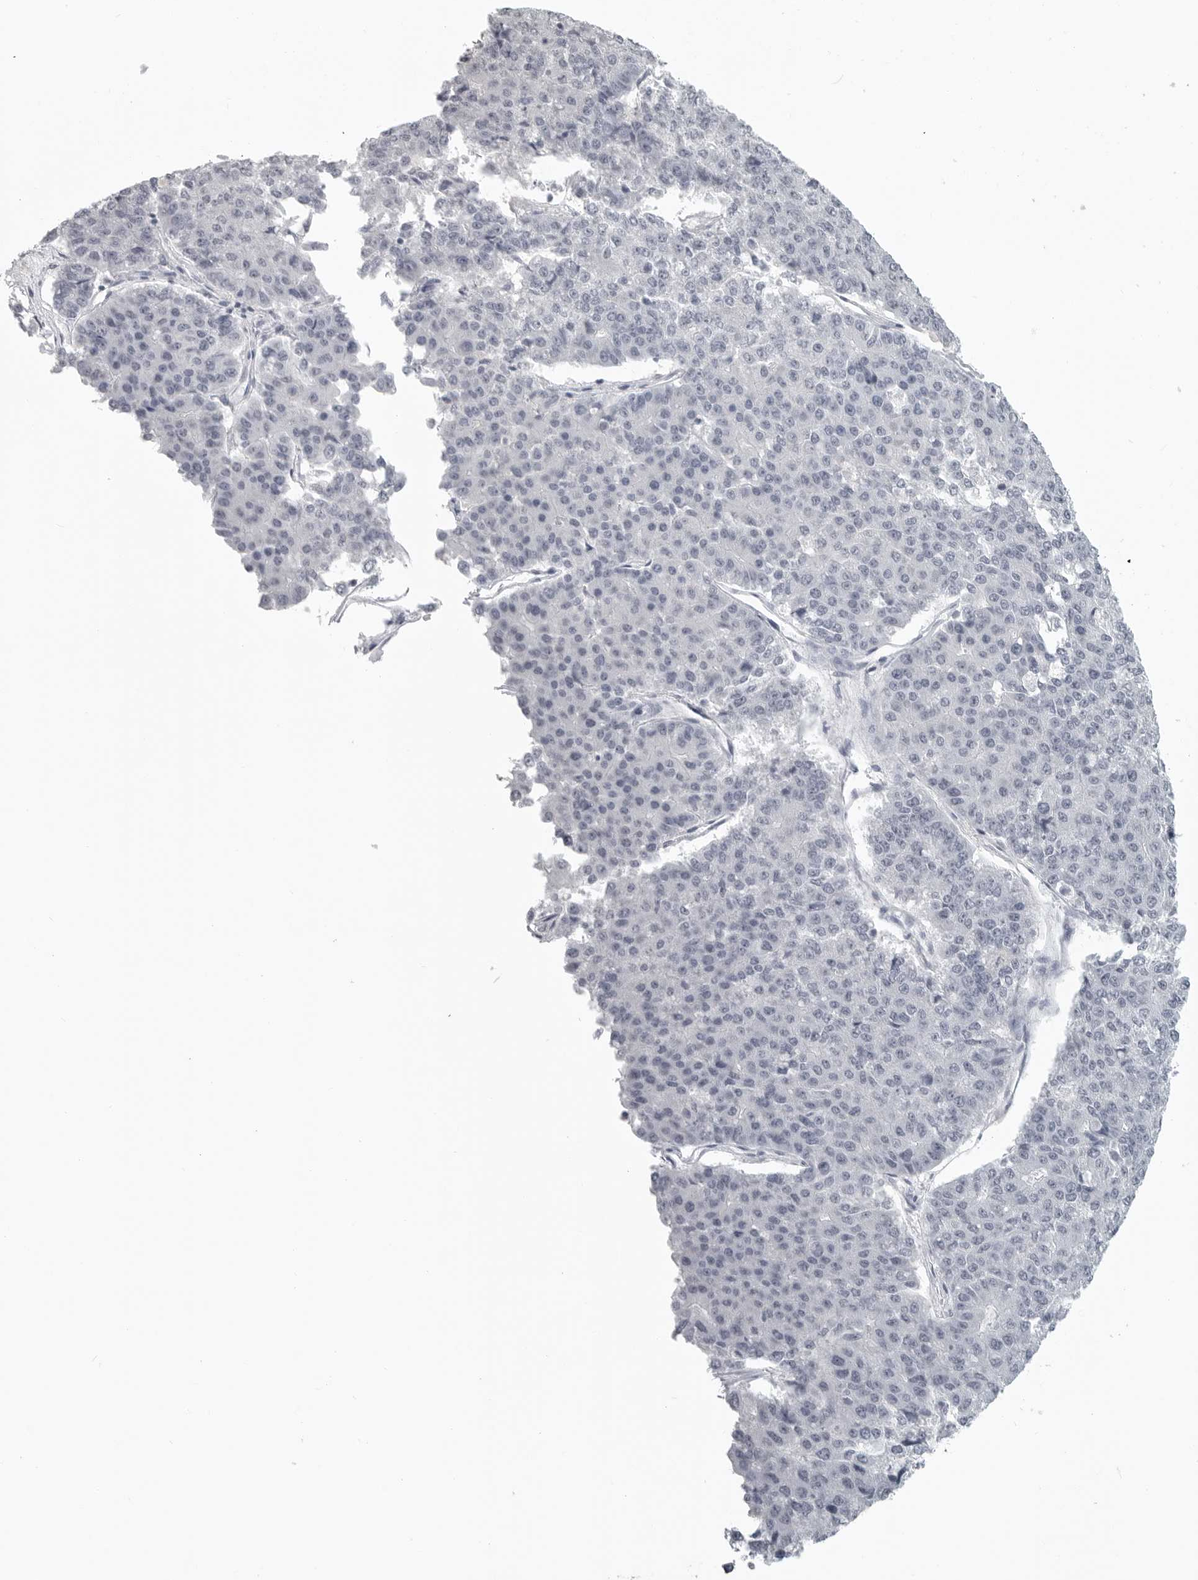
{"staining": {"intensity": "negative", "quantity": "none", "location": "none"}, "tissue": "pancreatic cancer", "cell_type": "Tumor cells", "image_type": "cancer", "snomed": [{"axis": "morphology", "description": "Adenocarcinoma, NOS"}, {"axis": "topography", "description": "Pancreas"}], "caption": "Protein analysis of pancreatic cancer (adenocarcinoma) exhibits no significant expression in tumor cells.", "gene": "BPIFA1", "patient": {"sex": "male", "age": 50}}